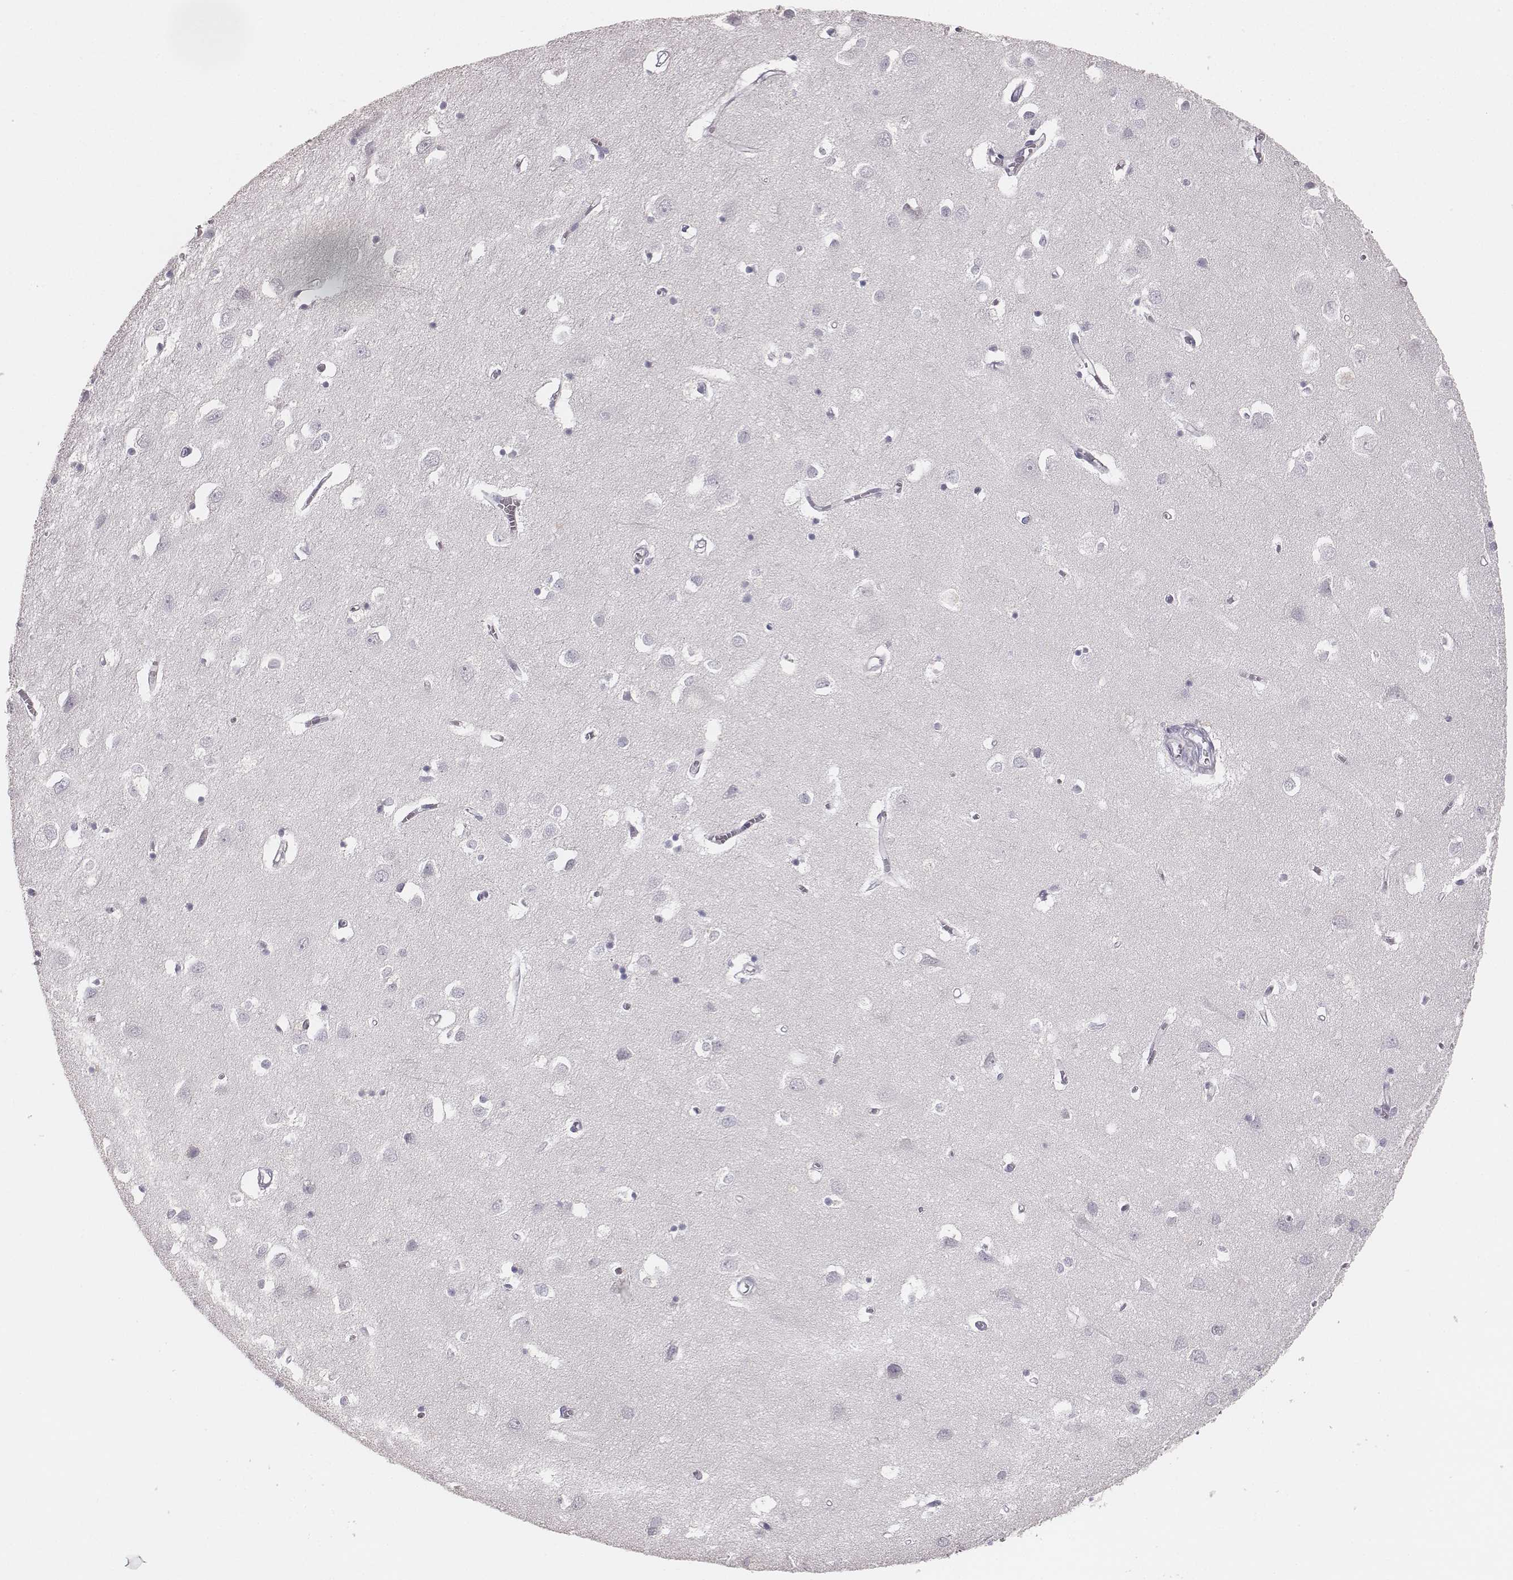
{"staining": {"intensity": "negative", "quantity": "none", "location": "none"}, "tissue": "cerebral cortex", "cell_type": "Endothelial cells", "image_type": "normal", "snomed": [{"axis": "morphology", "description": "Normal tissue, NOS"}, {"axis": "topography", "description": "Cerebral cortex"}], "caption": "An IHC photomicrograph of normal cerebral cortex is shown. There is no staining in endothelial cells of cerebral cortex.", "gene": "MYH6", "patient": {"sex": "male", "age": 70}}